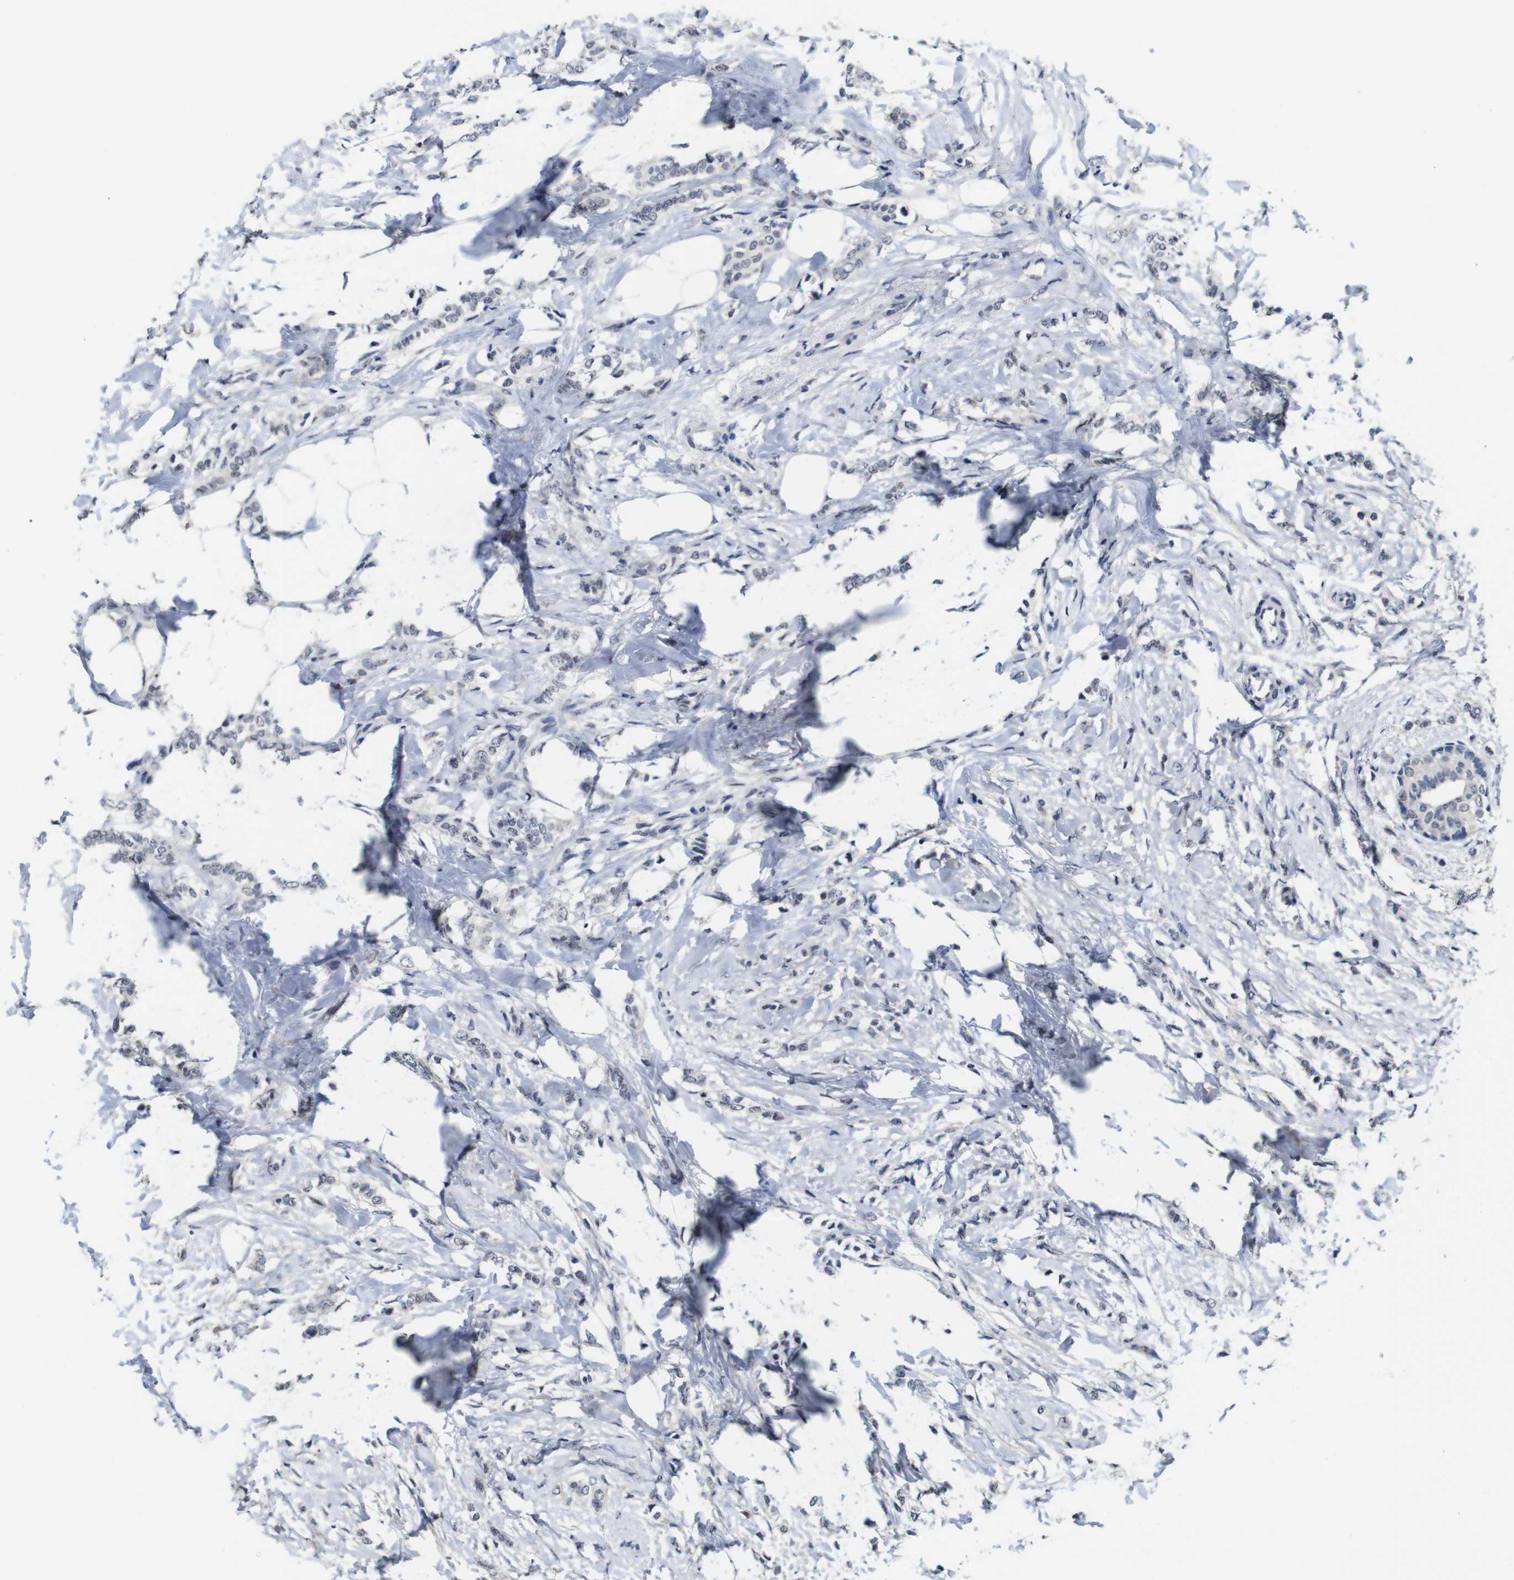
{"staining": {"intensity": "negative", "quantity": "none", "location": "none"}, "tissue": "breast cancer", "cell_type": "Tumor cells", "image_type": "cancer", "snomed": [{"axis": "morphology", "description": "Lobular carcinoma, in situ"}, {"axis": "morphology", "description": "Lobular carcinoma"}, {"axis": "topography", "description": "Breast"}], "caption": "There is no significant positivity in tumor cells of breast cancer (lobular carcinoma in situ).", "gene": "NTRK3", "patient": {"sex": "female", "age": 41}}